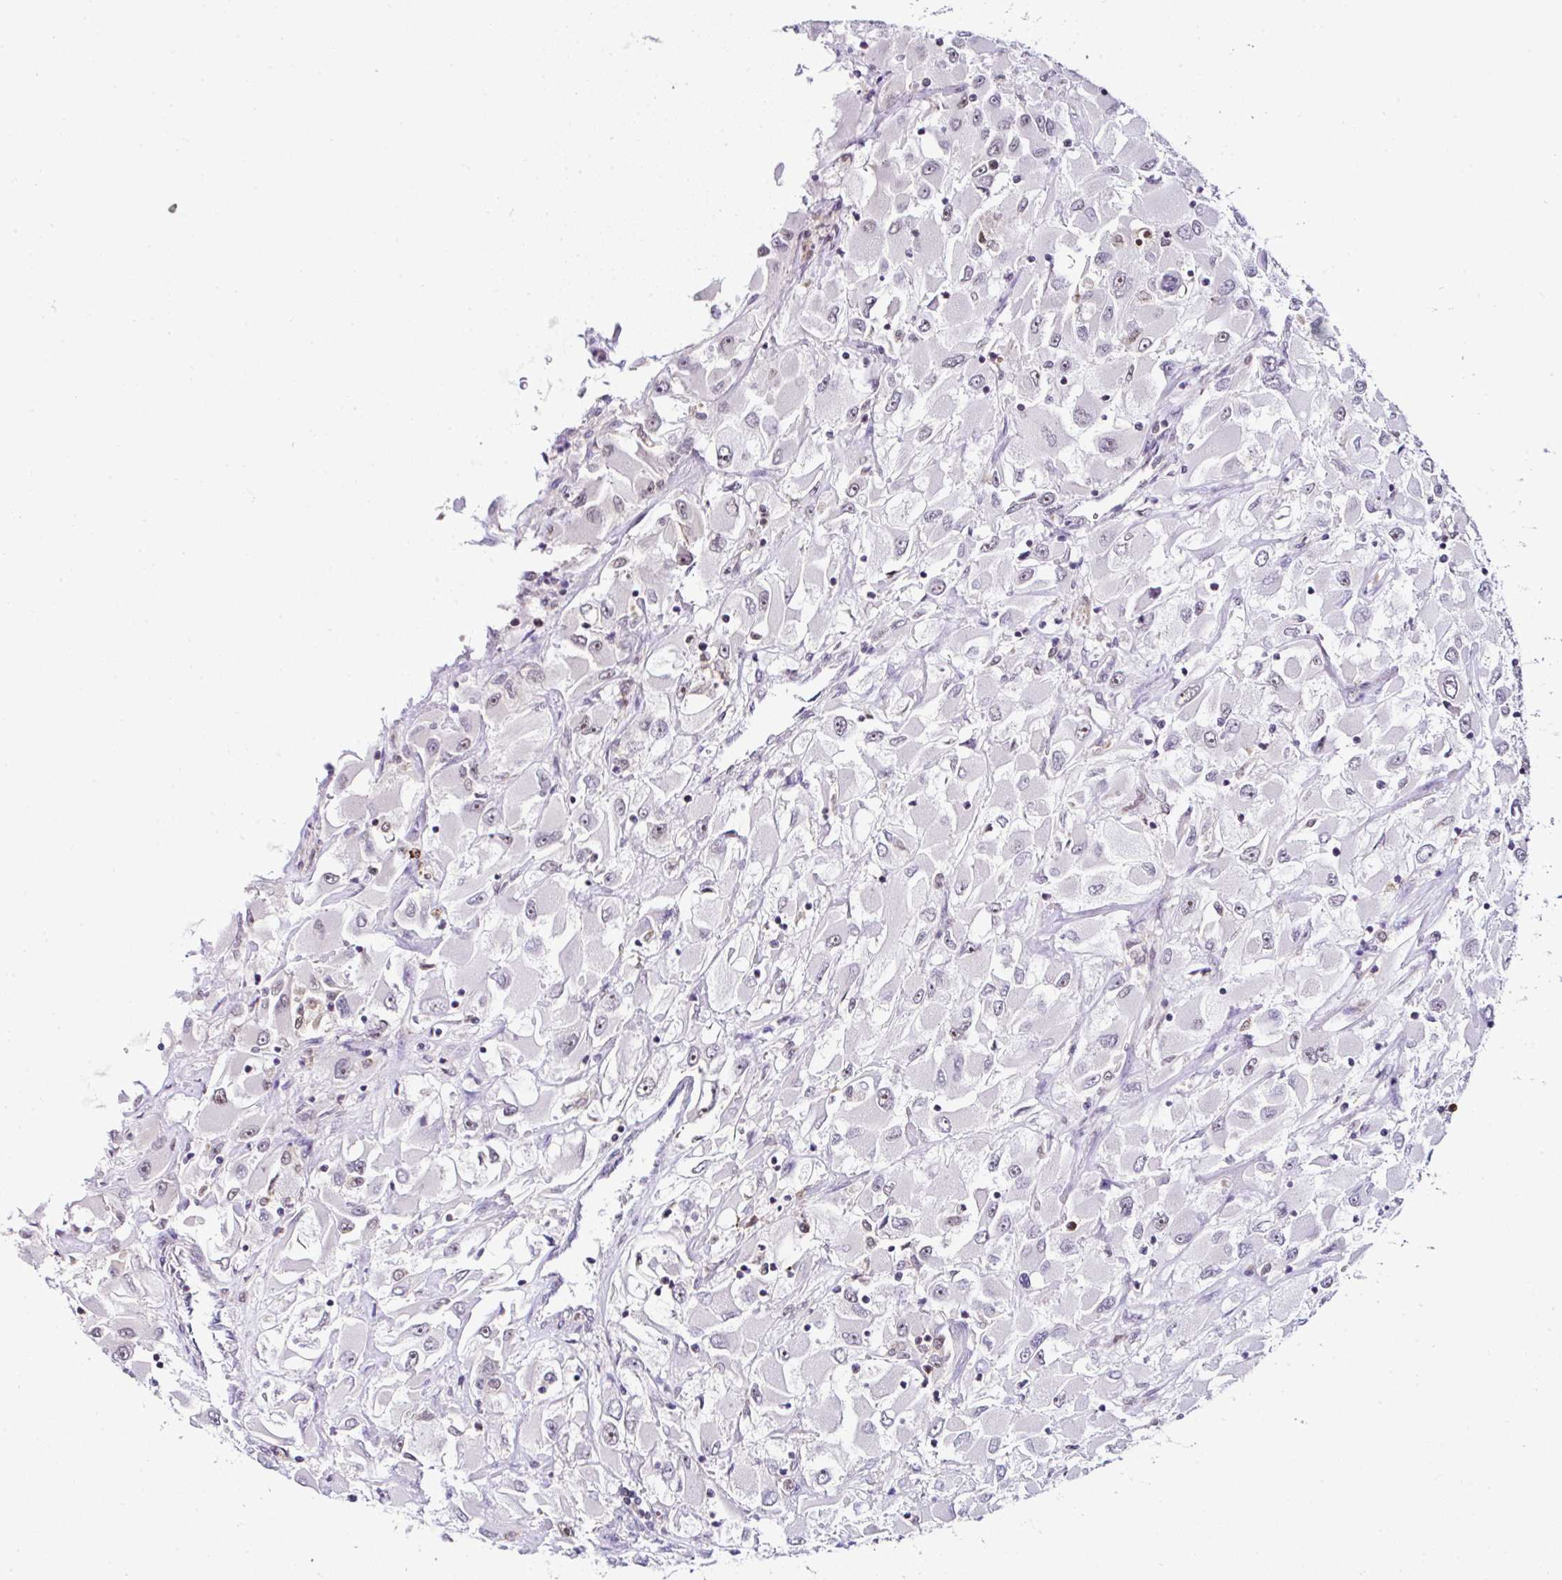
{"staining": {"intensity": "weak", "quantity": "<25%", "location": "nuclear"}, "tissue": "renal cancer", "cell_type": "Tumor cells", "image_type": "cancer", "snomed": [{"axis": "morphology", "description": "Adenocarcinoma, NOS"}, {"axis": "topography", "description": "Kidney"}], "caption": "Immunohistochemistry micrograph of human renal cancer stained for a protein (brown), which demonstrates no expression in tumor cells.", "gene": "PTPN2", "patient": {"sex": "female", "age": 52}}